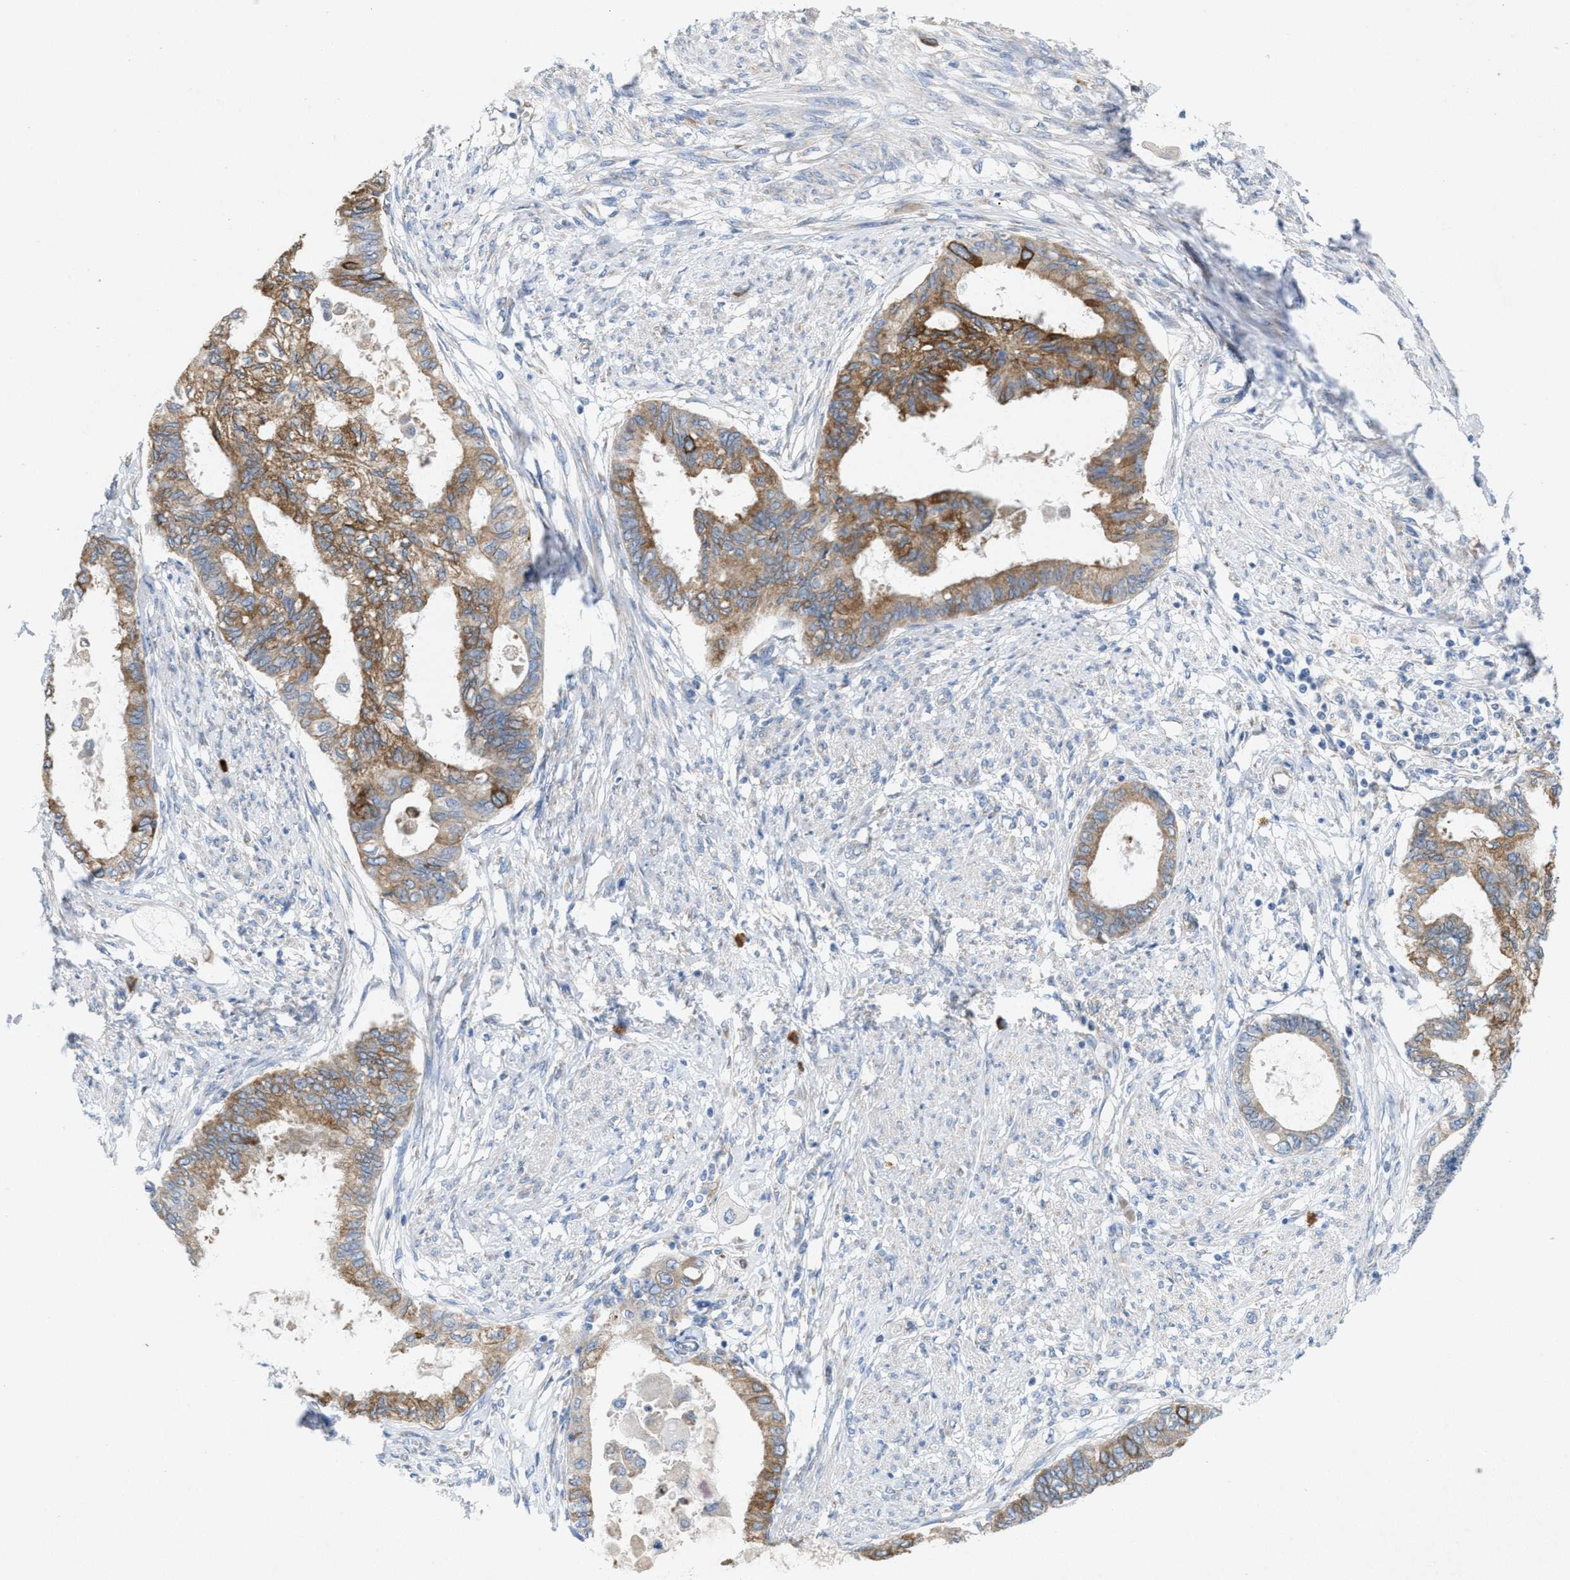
{"staining": {"intensity": "moderate", "quantity": ">75%", "location": "cytoplasmic/membranous"}, "tissue": "cervical cancer", "cell_type": "Tumor cells", "image_type": "cancer", "snomed": [{"axis": "morphology", "description": "Normal tissue, NOS"}, {"axis": "morphology", "description": "Adenocarcinoma, NOS"}, {"axis": "topography", "description": "Cervix"}, {"axis": "topography", "description": "Endometrium"}], "caption": "Adenocarcinoma (cervical) stained with a brown dye displays moderate cytoplasmic/membranous positive staining in approximately >75% of tumor cells.", "gene": "DYNC2I1", "patient": {"sex": "female", "age": 86}}